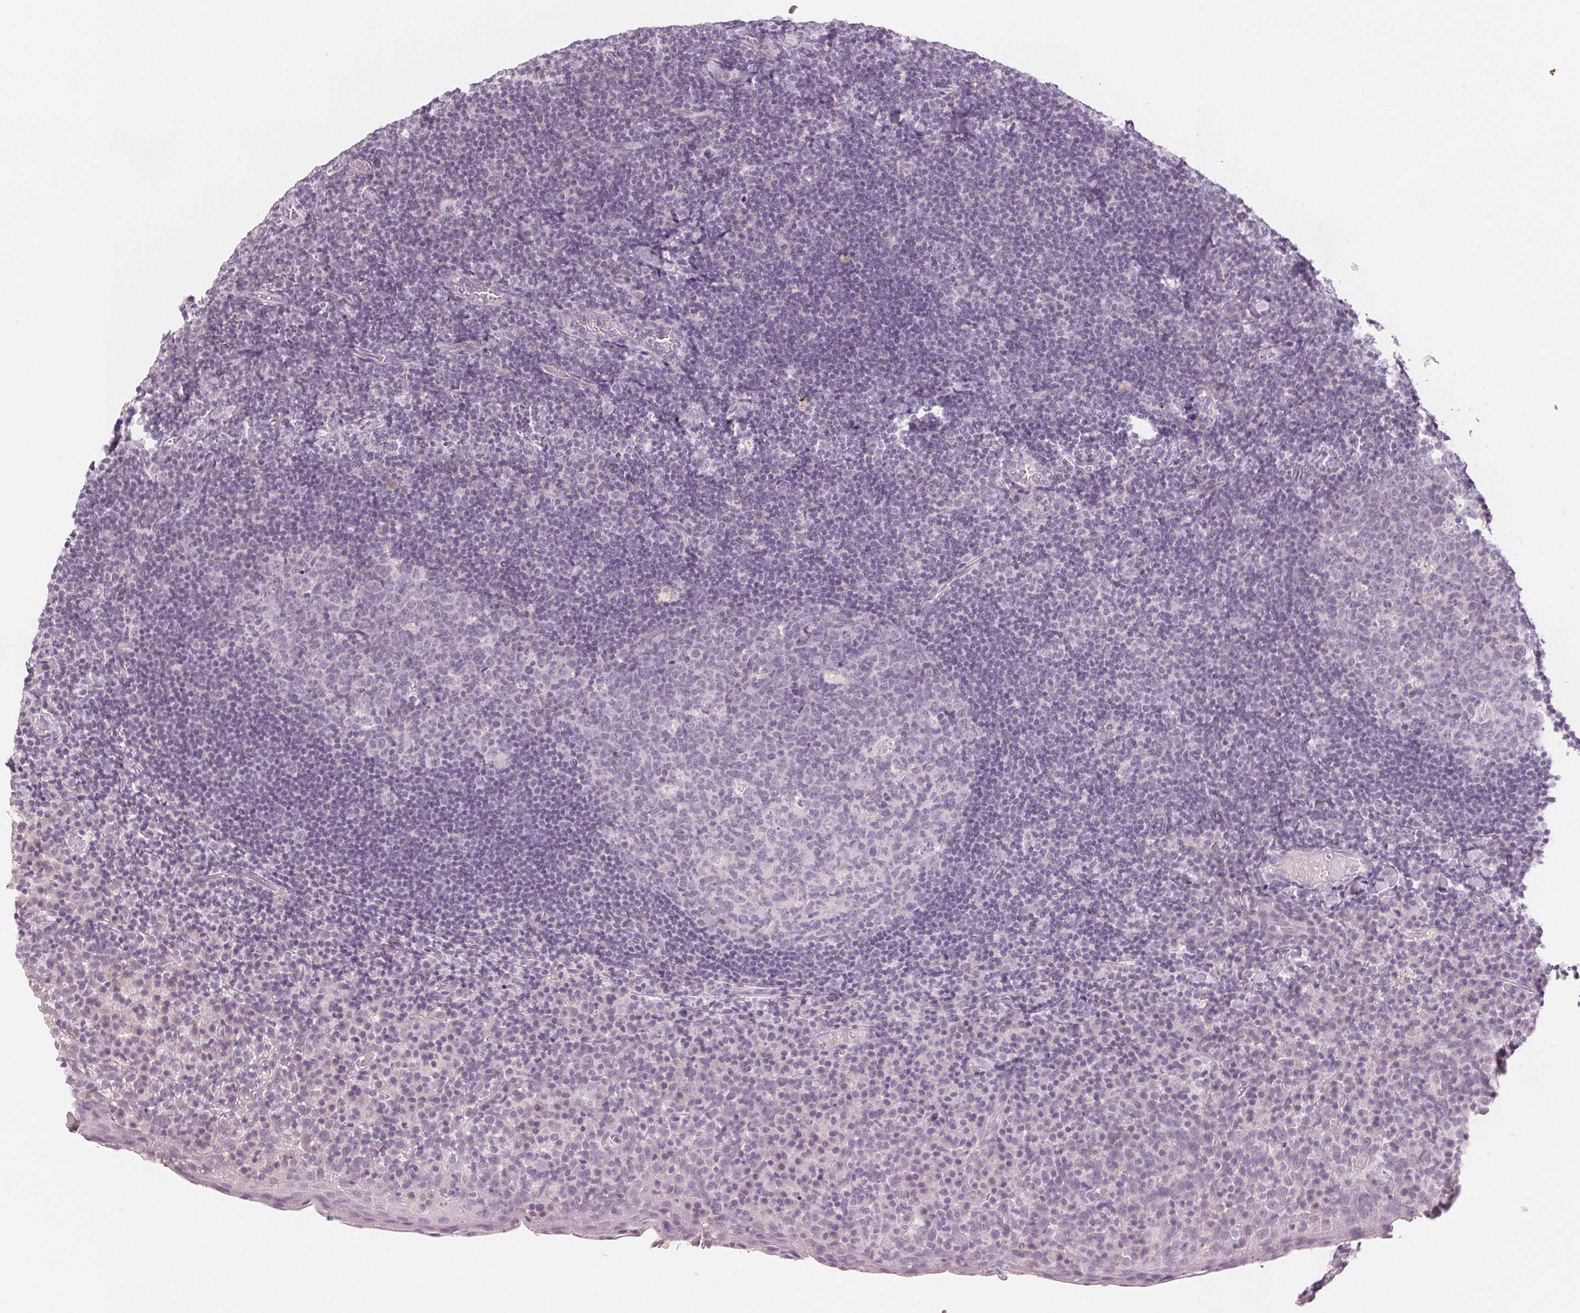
{"staining": {"intensity": "negative", "quantity": "none", "location": "none"}, "tissue": "tonsil", "cell_type": "Germinal center cells", "image_type": "normal", "snomed": [{"axis": "morphology", "description": "Normal tissue, NOS"}, {"axis": "topography", "description": "Tonsil"}], "caption": "A micrograph of human tonsil is negative for staining in germinal center cells. (DAB immunohistochemistry, high magnification).", "gene": "SLC27A5", "patient": {"sex": "male", "age": 17}}